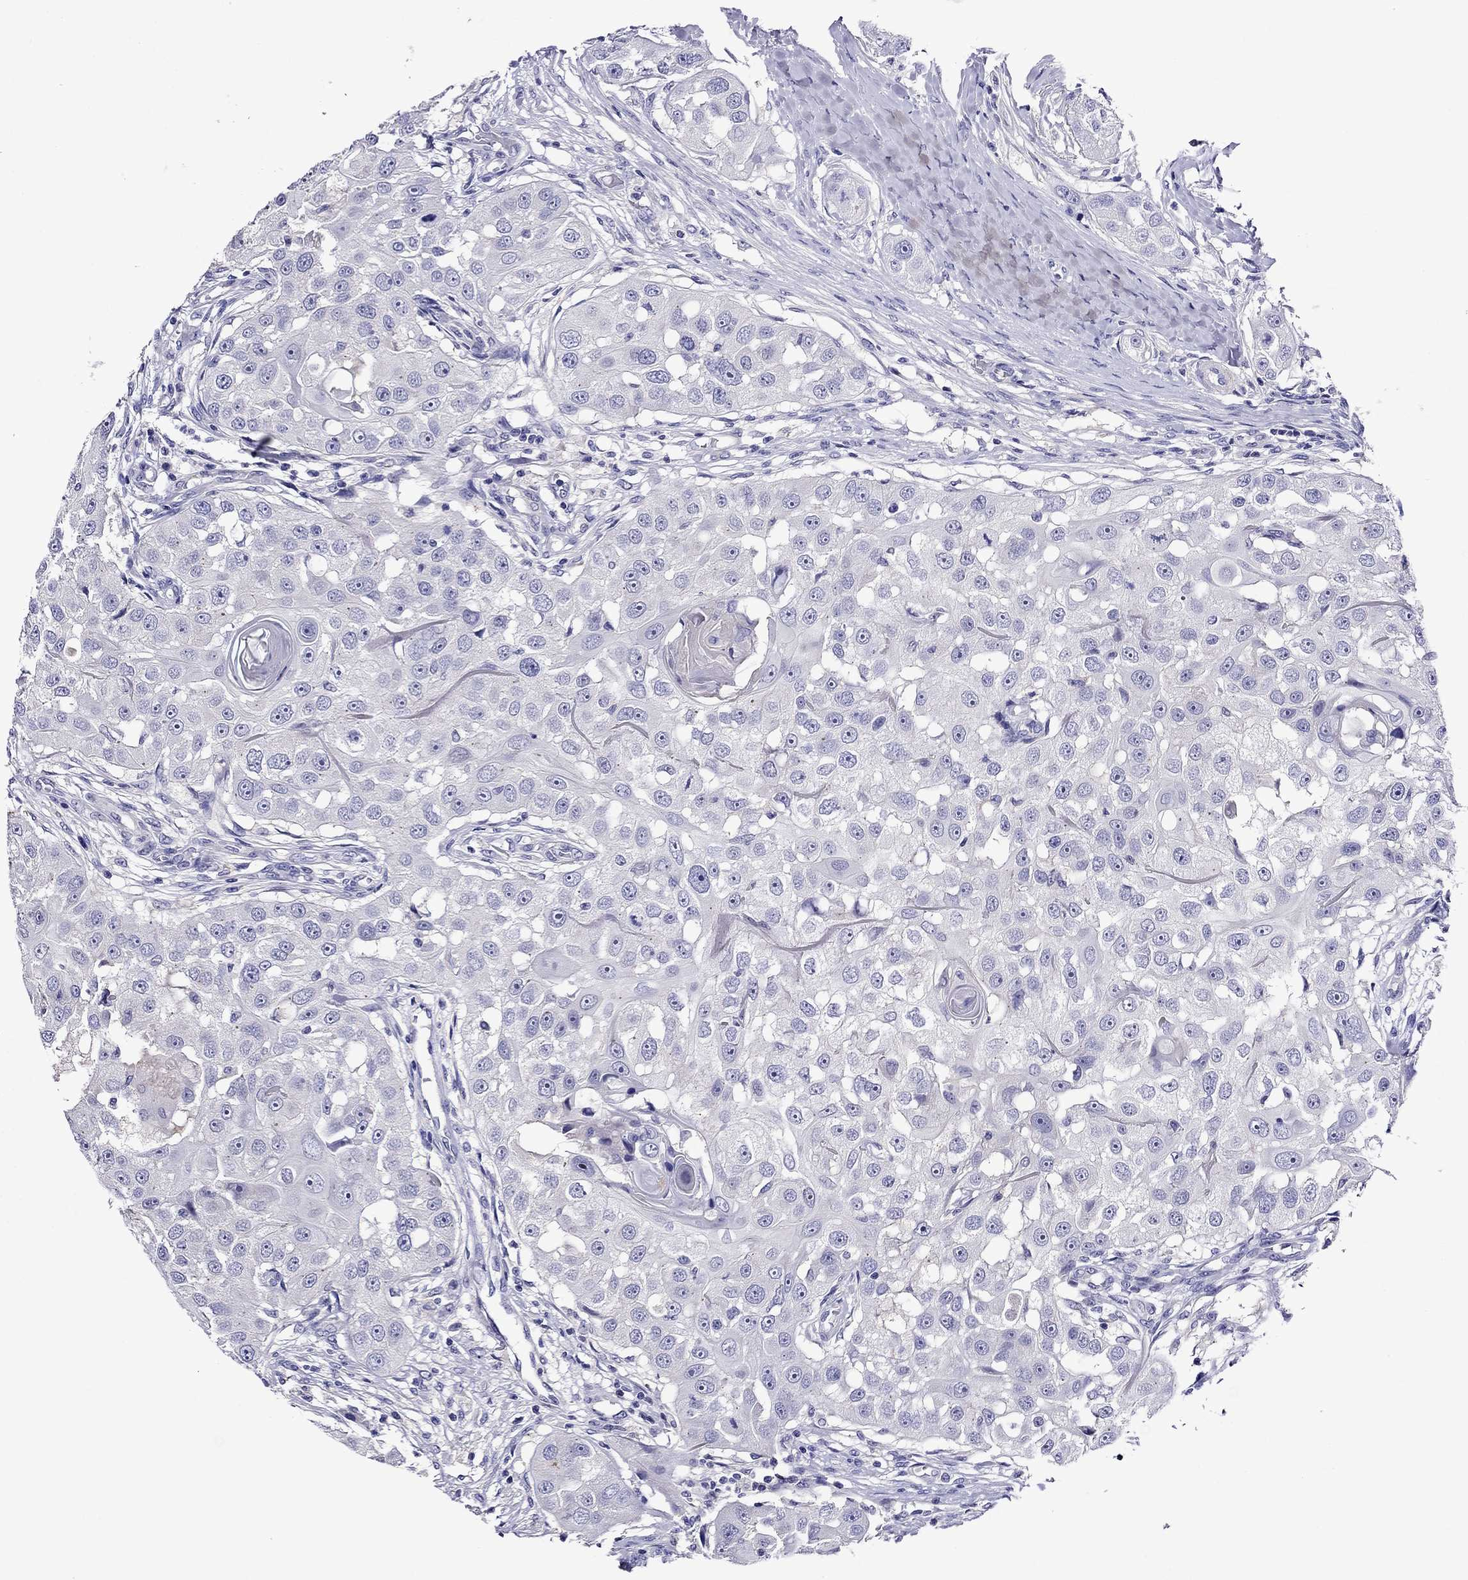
{"staining": {"intensity": "negative", "quantity": "none", "location": "none"}, "tissue": "head and neck cancer", "cell_type": "Tumor cells", "image_type": "cancer", "snomed": [{"axis": "morphology", "description": "Squamous cell carcinoma, NOS"}, {"axis": "topography", "description": "Head-Neck"}], "caption": "A high-resolution image shows immunohistochemistry (IHC) staining of head and neck cancer (squamous cell carcinoma), which exhibits no significant staining in tumor cells. (DAB (3,3'-diaminobenzidine) immunohistochemistry (IHC) with hematoxylin counter stain).", "gene": "SCG2", "patient": {"sex": "male", "age": 51}}